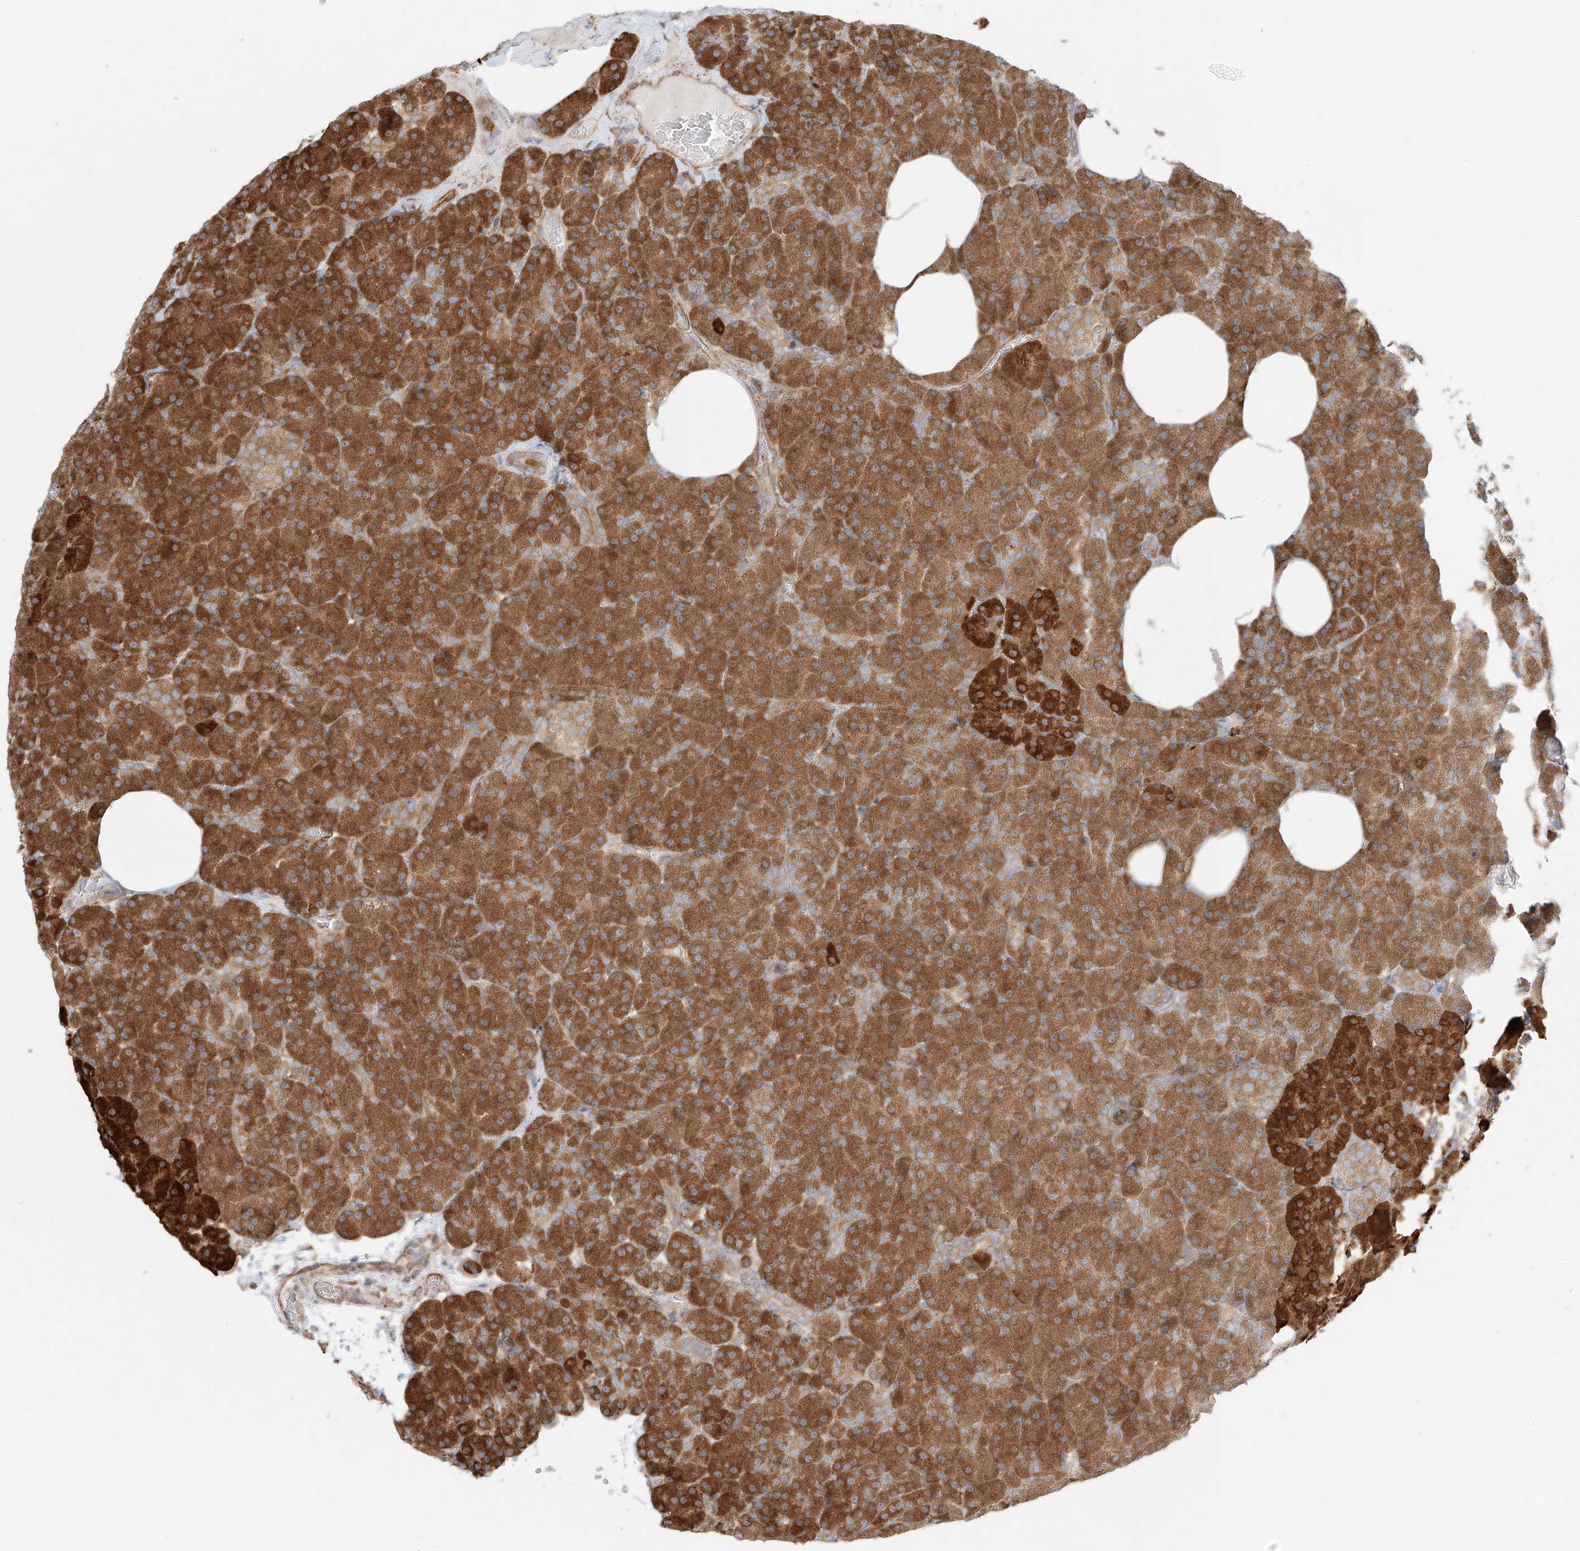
{"staining": {"intensity": "strong", "quantity": ">75%", "location": "cytoplasmic/membranous"}, "tissue": "pancreas", "cell_type": "Exocrine glandular cells", "image_type": "normal", "snomed": [{"axis": "morphology", "description": "Normal tissue, NOS"}, {"axis": "morphology", "description": "Carcinoid, malignant, NOS"}, {"axis": "topography", "description": "Pancreas"}], "caption": "This is a histology image of IHC staining of normal pancreas, which shows strong positivity in the cytoplasmic/membranous of exocrine glandular cells.", "gene": "EIPR1", "patient": {"sex": "female", "age": 35}}